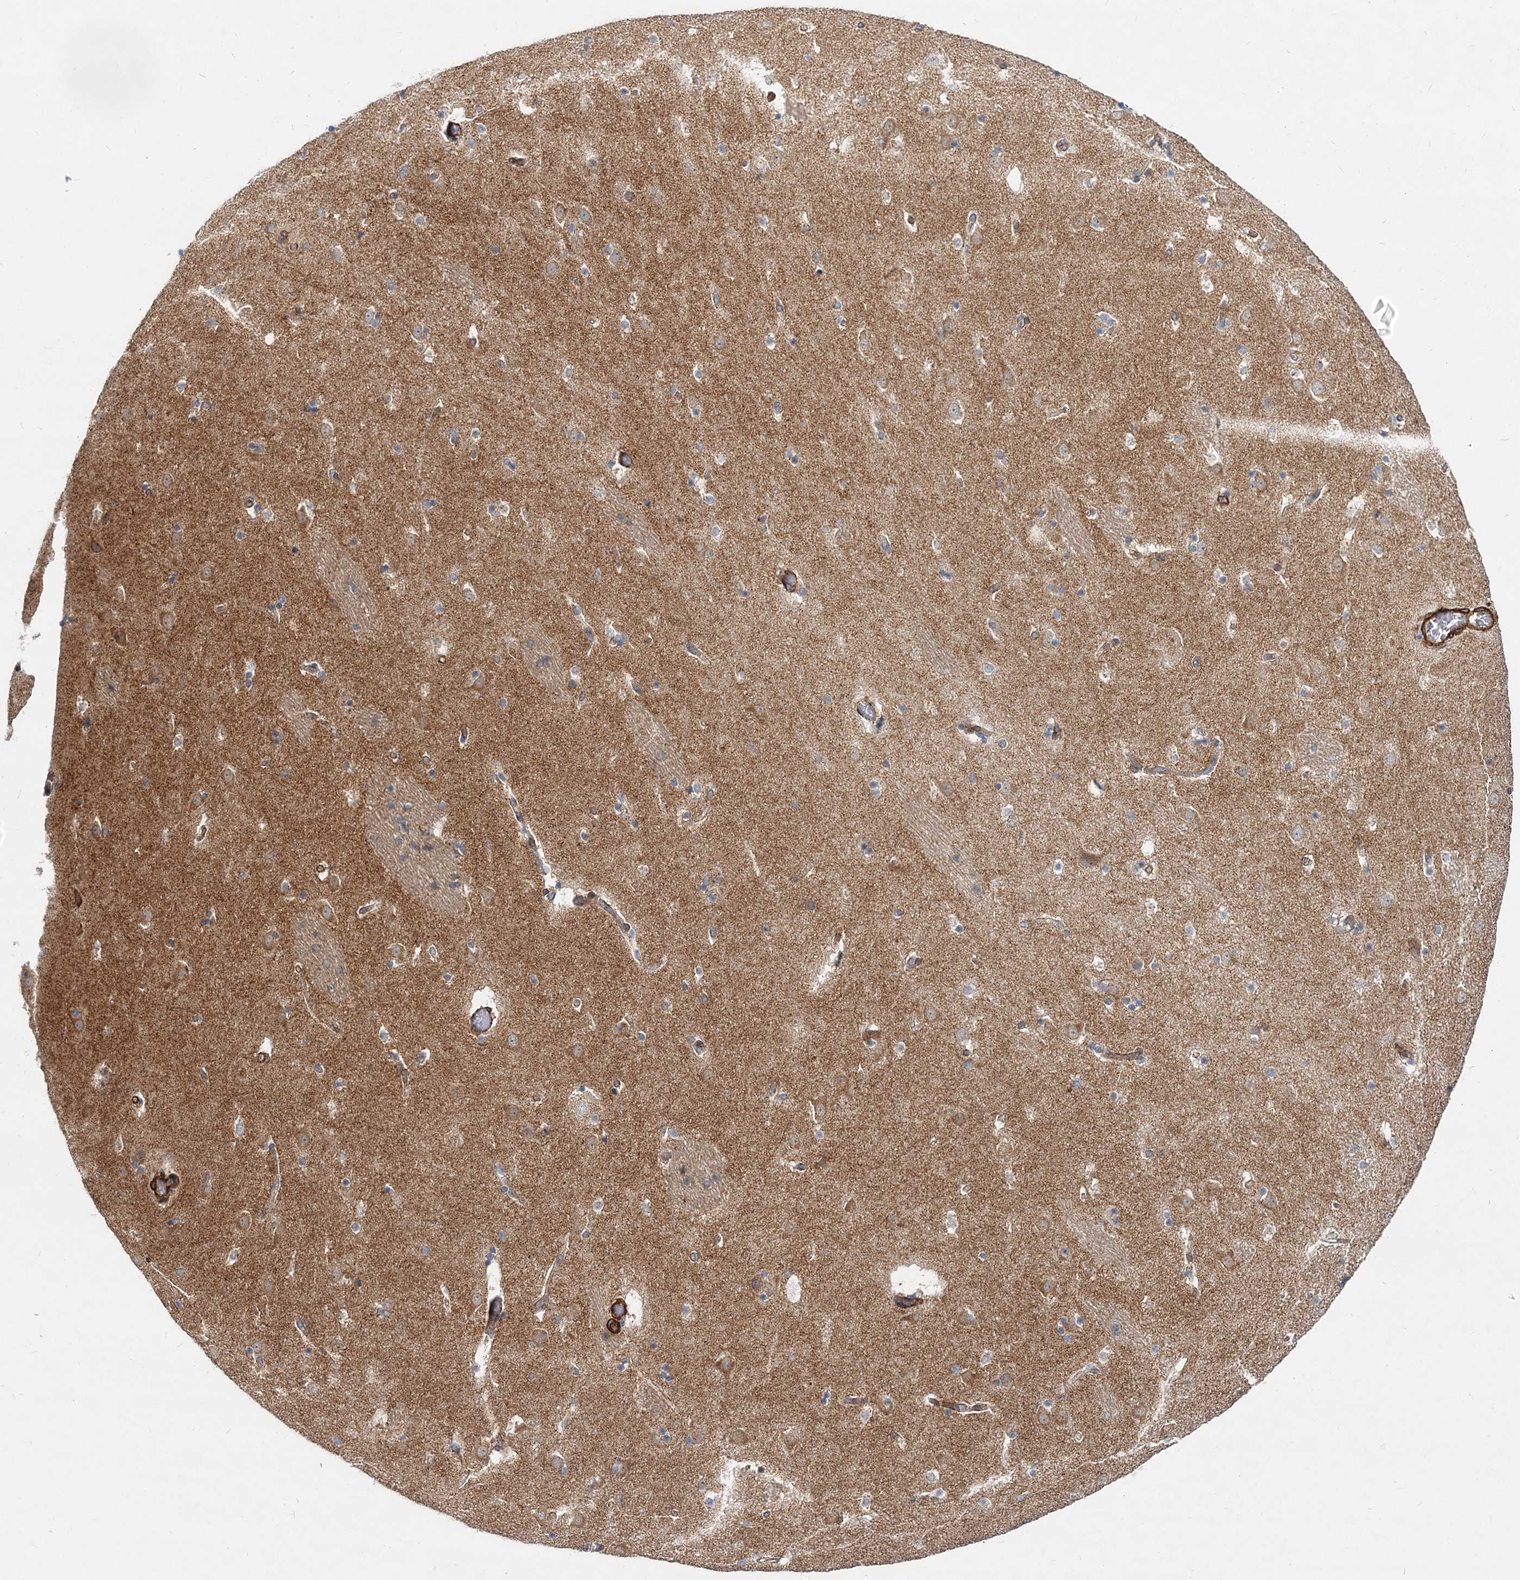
{"staining": {"intensity": "negative", "quantity": "none", "location": "none"}, "tissue": "caudate", "cell_type": "Glial cells", "image_type": "normal", "snomed": [{"axis": "morphology", "description": "Normal tissue, NOS"}, {"axis": "topography", "description": "Lateral ventricle wall"}], "caption": "Glial cells are negative for protein expression in benign human caudate. Nuclei are stained in blue.", "gene": "NBAS", "patient": {"sex": "male", "age": 45}}